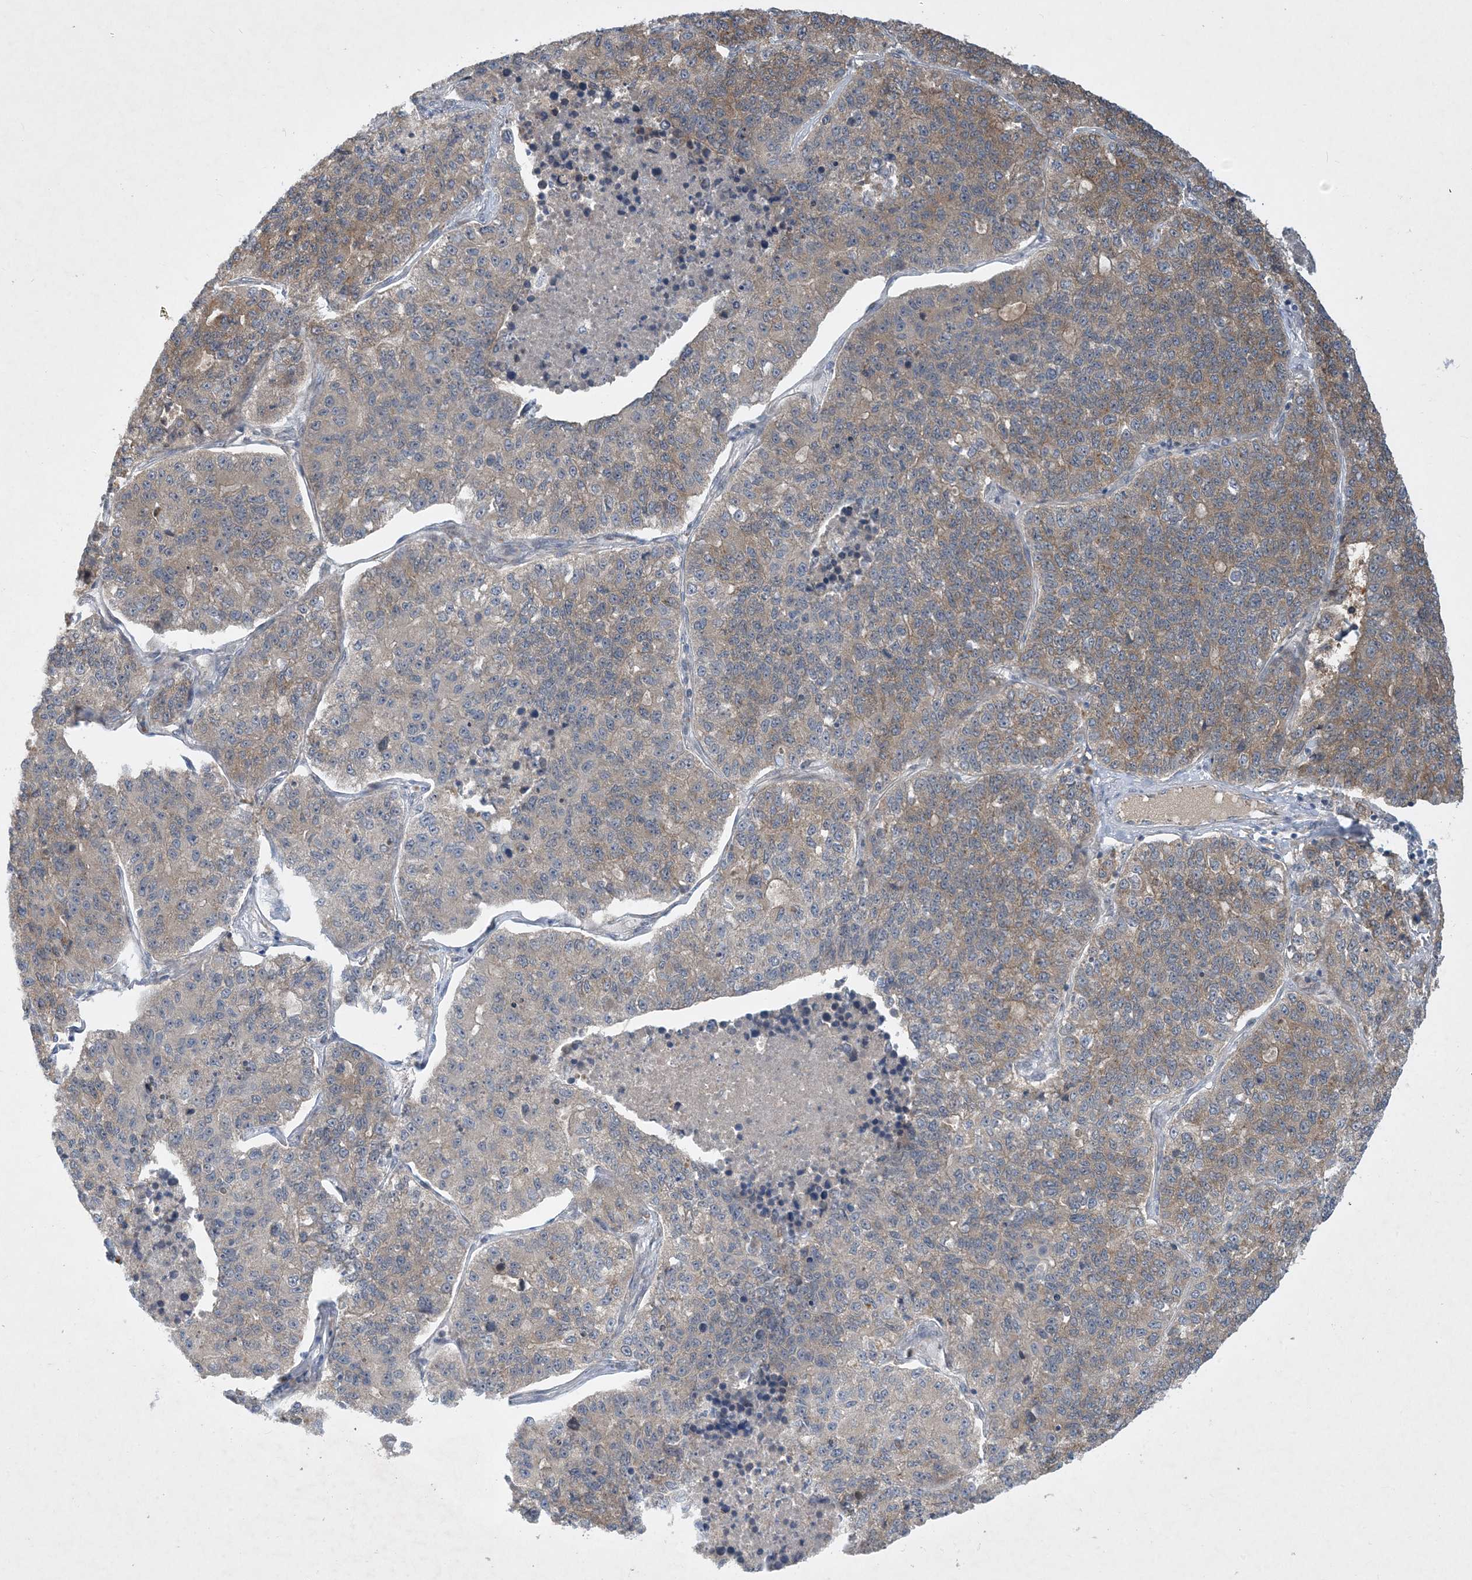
{"staining": {"intensity": "moderate", "quantity": "<25%", "location": "cytoplasmic/membranous"}, "tissue": "lung cancer", "cell_type": "Tumor cells", "image_type": "cancer", "snomed": [{"axis": "morphology", "description": "Adenocarcinoma, NOS"}, {"axis": "topography", "description": "Lung"}], "caption": "Lung adenocarcinoma stained with IHC demonstrates moderate cytoplasmic/membranous expression in approximately <25% of tumor cells.", "gene": "TINAG", "patient": {"sex": "male", "age": 49}}